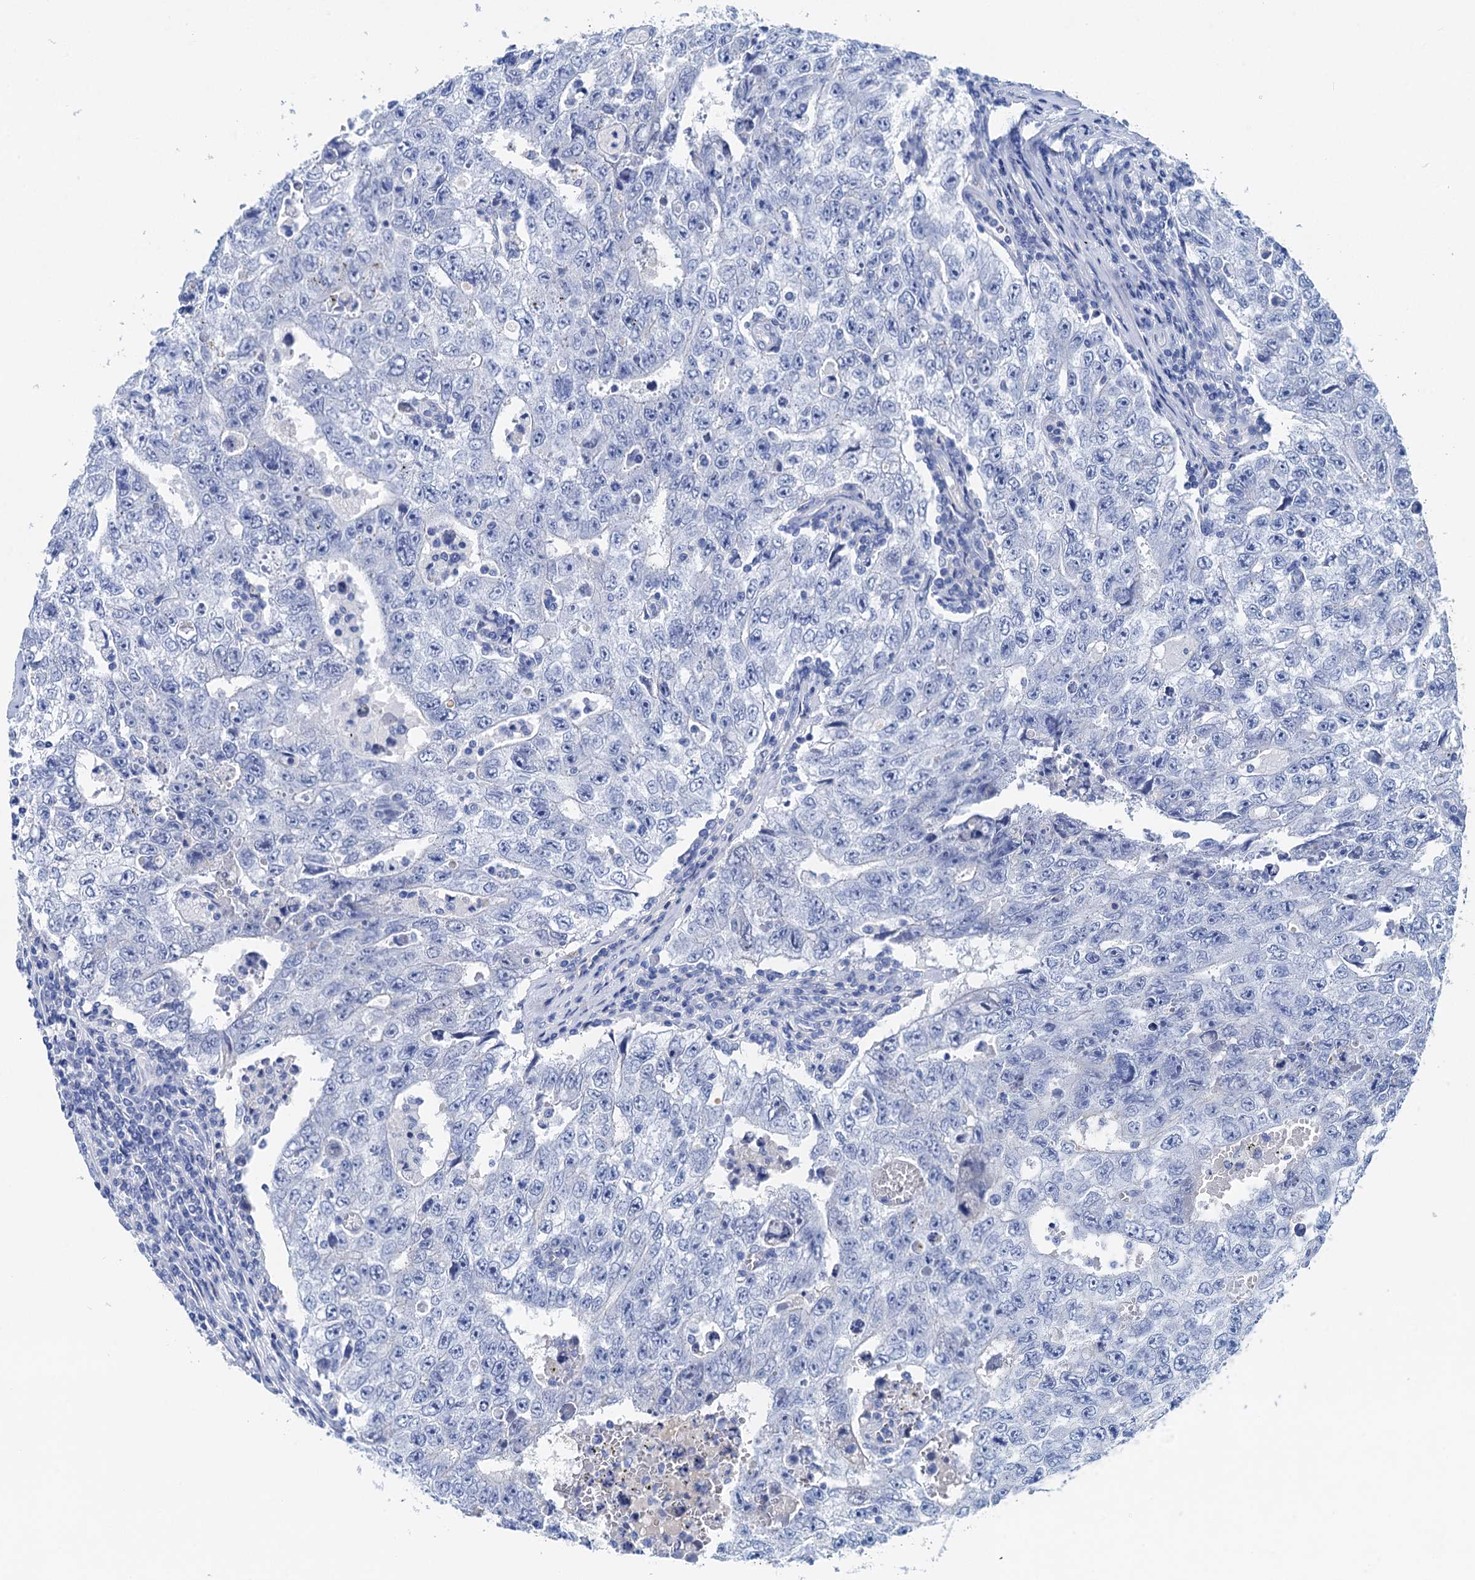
{"staining": {"intensity": "negative", "quantity": "none", "location": "none"}, "tissue": "testis cancer", "cell_type": "Tumor cells", "image_type": "cancer", "snomed": [{"axis": "morphology", "description": "Carcinoma, Embryonal, NOS"}, {"axis": "topography", "description": "Testis"}], "caption": "Tumor cells show no significant protein expression in testis embryonal carcinoma. (IHC, brightfield microscopy, high magnification).", "gene": "NLRP10", "patient": {"sex": "male", "age": 17}}